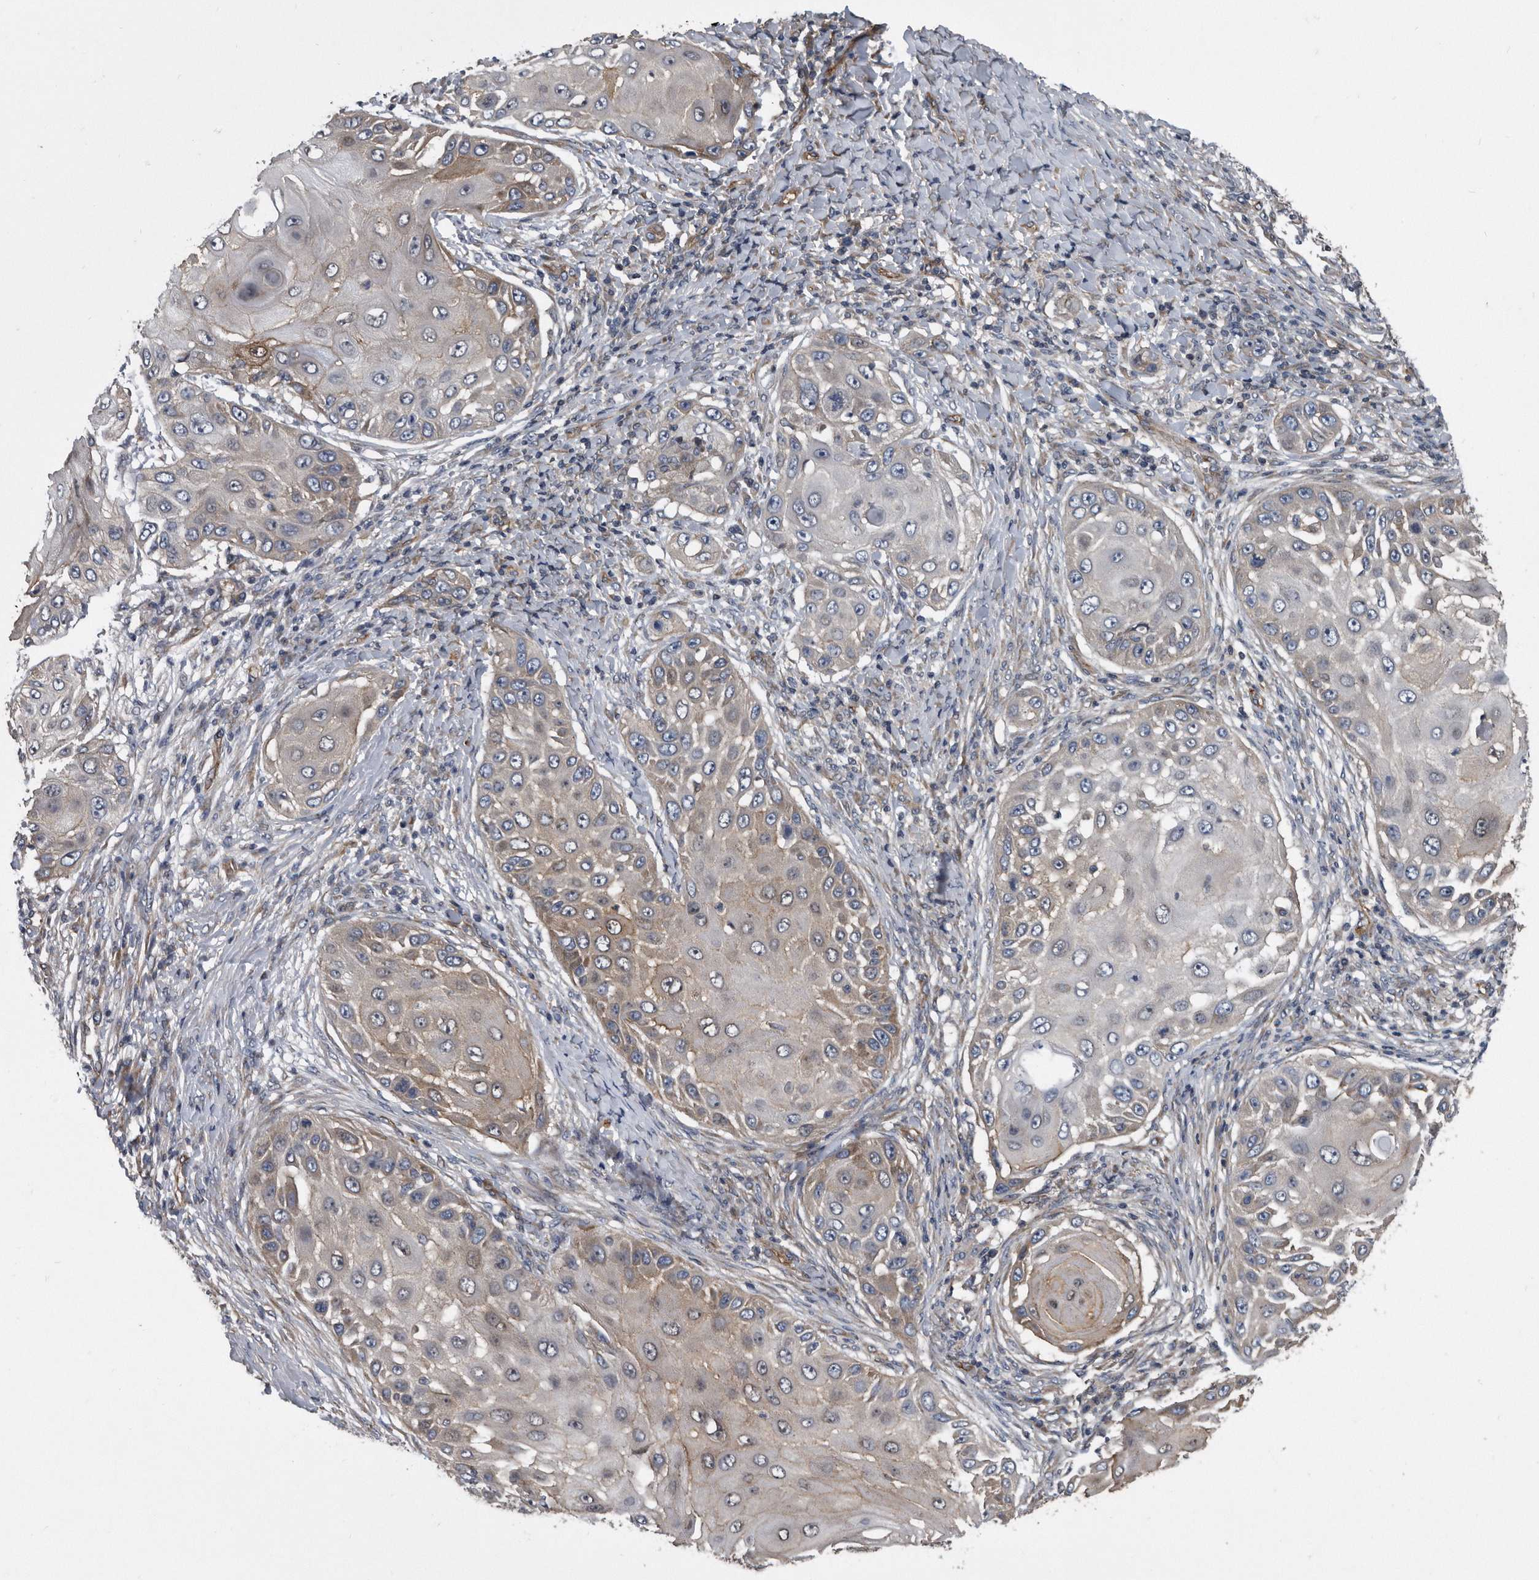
{"staining": {"intensity": "weak", "quantity": "<25%", "location": "cytoplasmic/membranous"}, "tissue": "skin cancer", "cell_type": "Tumor cells", "image_type": "cancer", "snomed": [{"axis": "morphology", "description": "Squamous cell carcinoma, NOS"}, {"axis": "topography", "description": "Skin"}], "caption": "IHC photomicrograph of skin squamous cell carcinoma stained for a protein (brown), which shows no positivity in tumor cells. (Stains: DAB (3,3'-diaminobenzidine) IHC with hematoxylin counter stain, Microscopy: brightfield microscopy at high magnification).", "gene": "ARMCX1", "patient": {"sex": "female", "age": 44}}